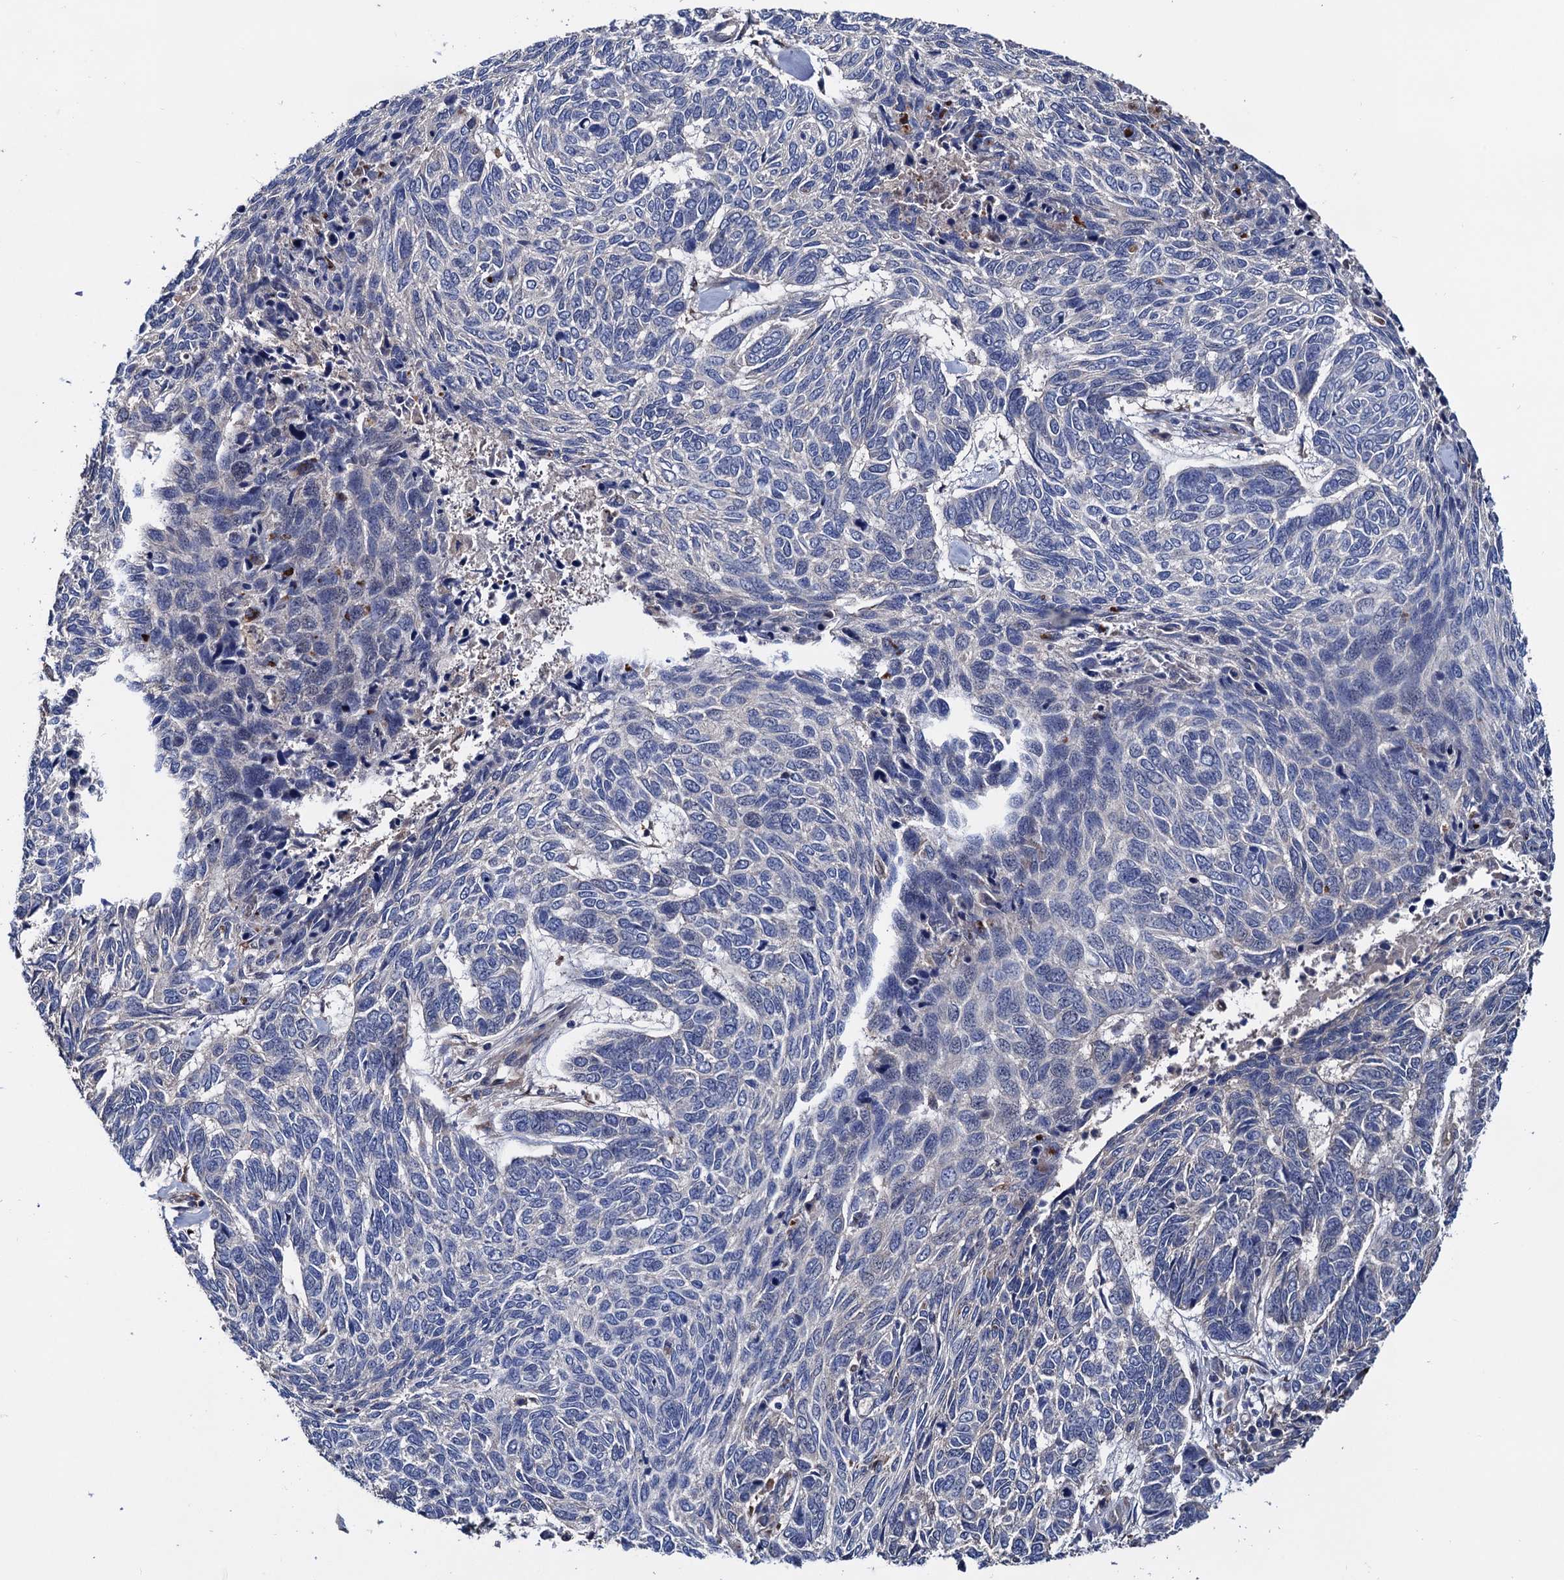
{"staining": {"intensity": "negative", "quantity": "none", "location": "none"}, "tissue": "skin cancer", "cell_type": "Tumor cells", "image_type": "cancer", "snomed": [{"axis": "morphology", "description": "Basal cell carcinoma"}, {"axis": "topography", "description": "Skin"}], "caption": "The histopathology image shows no significant expression in tumor cells of skin basal cell carcinoma.", "gene": "TRMT112", "patient": {"sex": "female", "age": 65}}